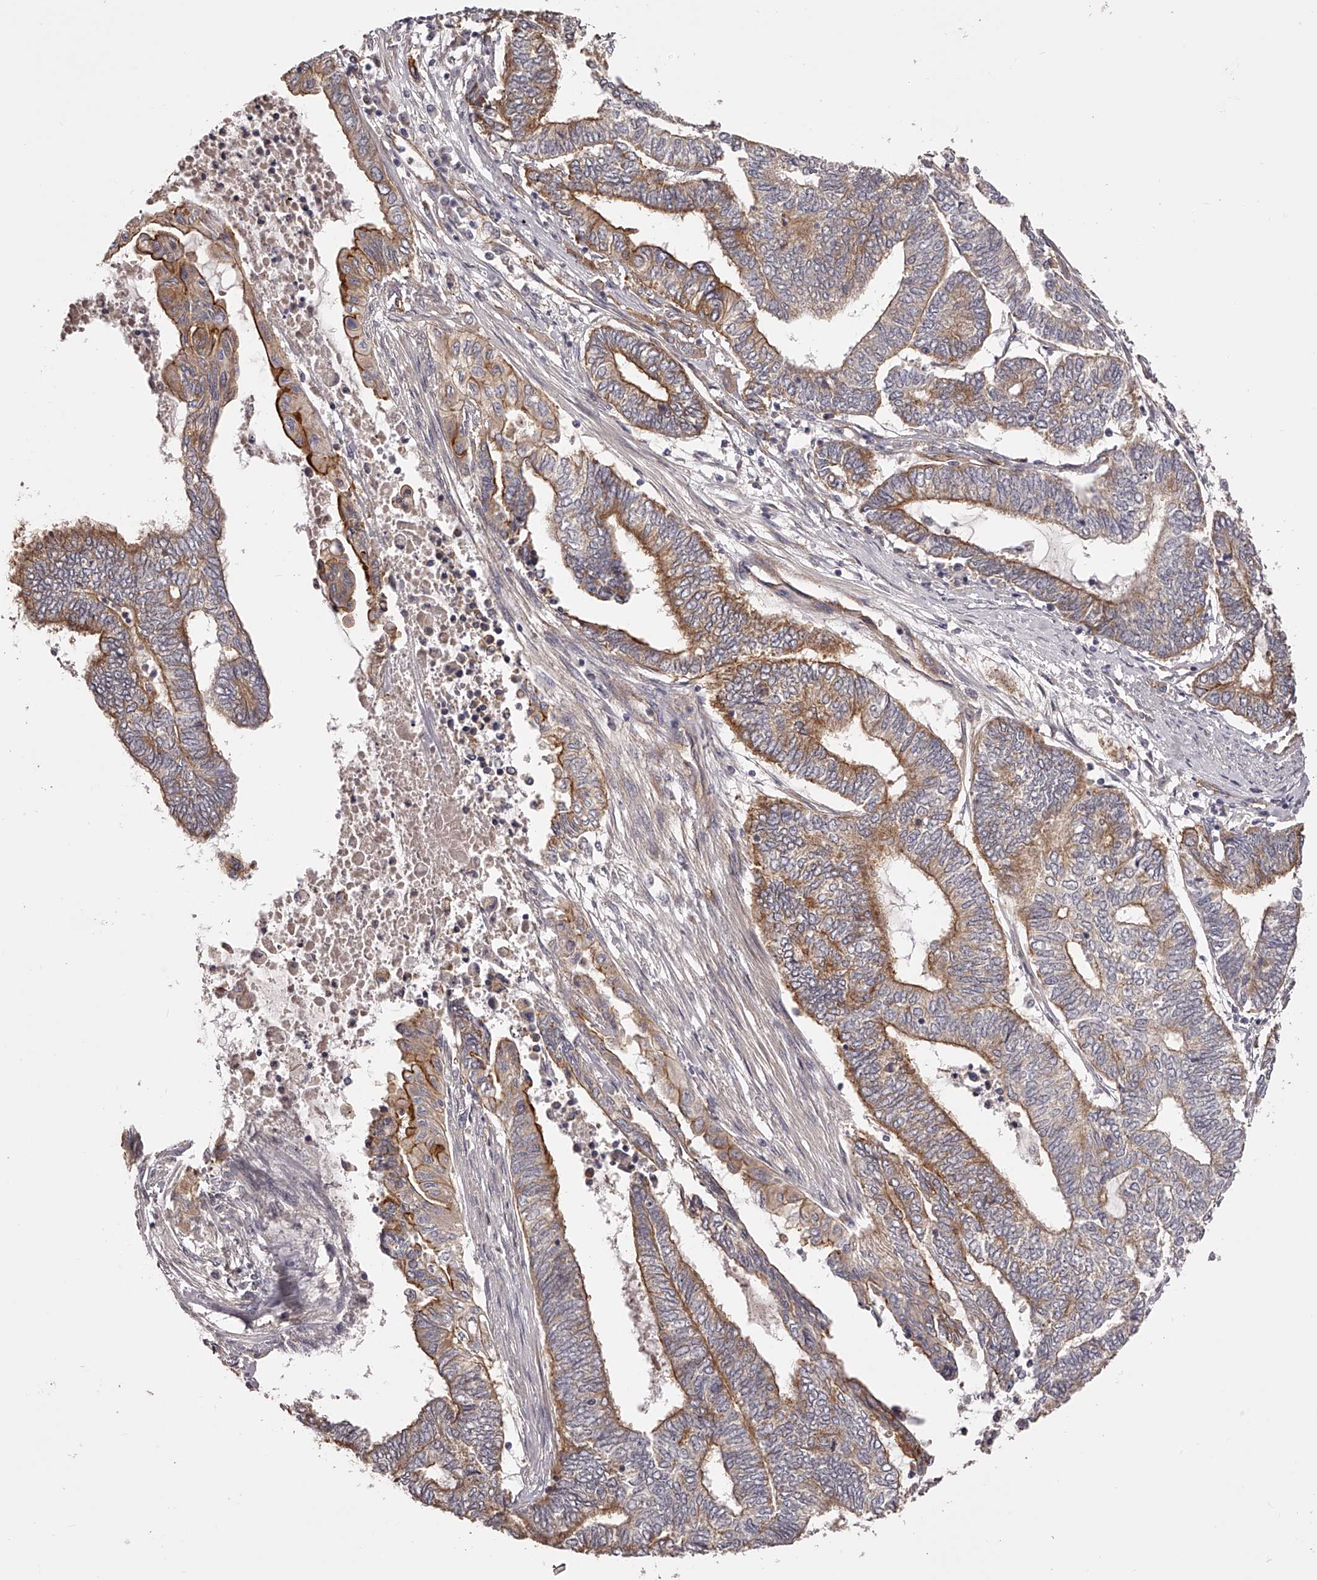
{"staining": {"intensity": "moderate", "quantity": ">75%", "location": "cytoplasmic/membranous"}, "tissue": "endometrial cancer", "cell_type": "Tumor cells", "image_type": "cancer", "snomed": [{"axis": "morphology", "description": "Adenocarcinoma, NOS"}, {"axis": "topography", "description": "Uterus"}, {"axis": "topography", "description": "Endometrium"}], "caption": "An image of human endometrial cancer stained for a protein exhibits moderate cytoplasmic/membranous brown staining in tumor cells. (Stains: DAB in brown, nuclei in blue, Microscopy: brightfield microscopy at high magnification).", "gene": "LTV1", "patient": {"sex": "female", "age": 70}}